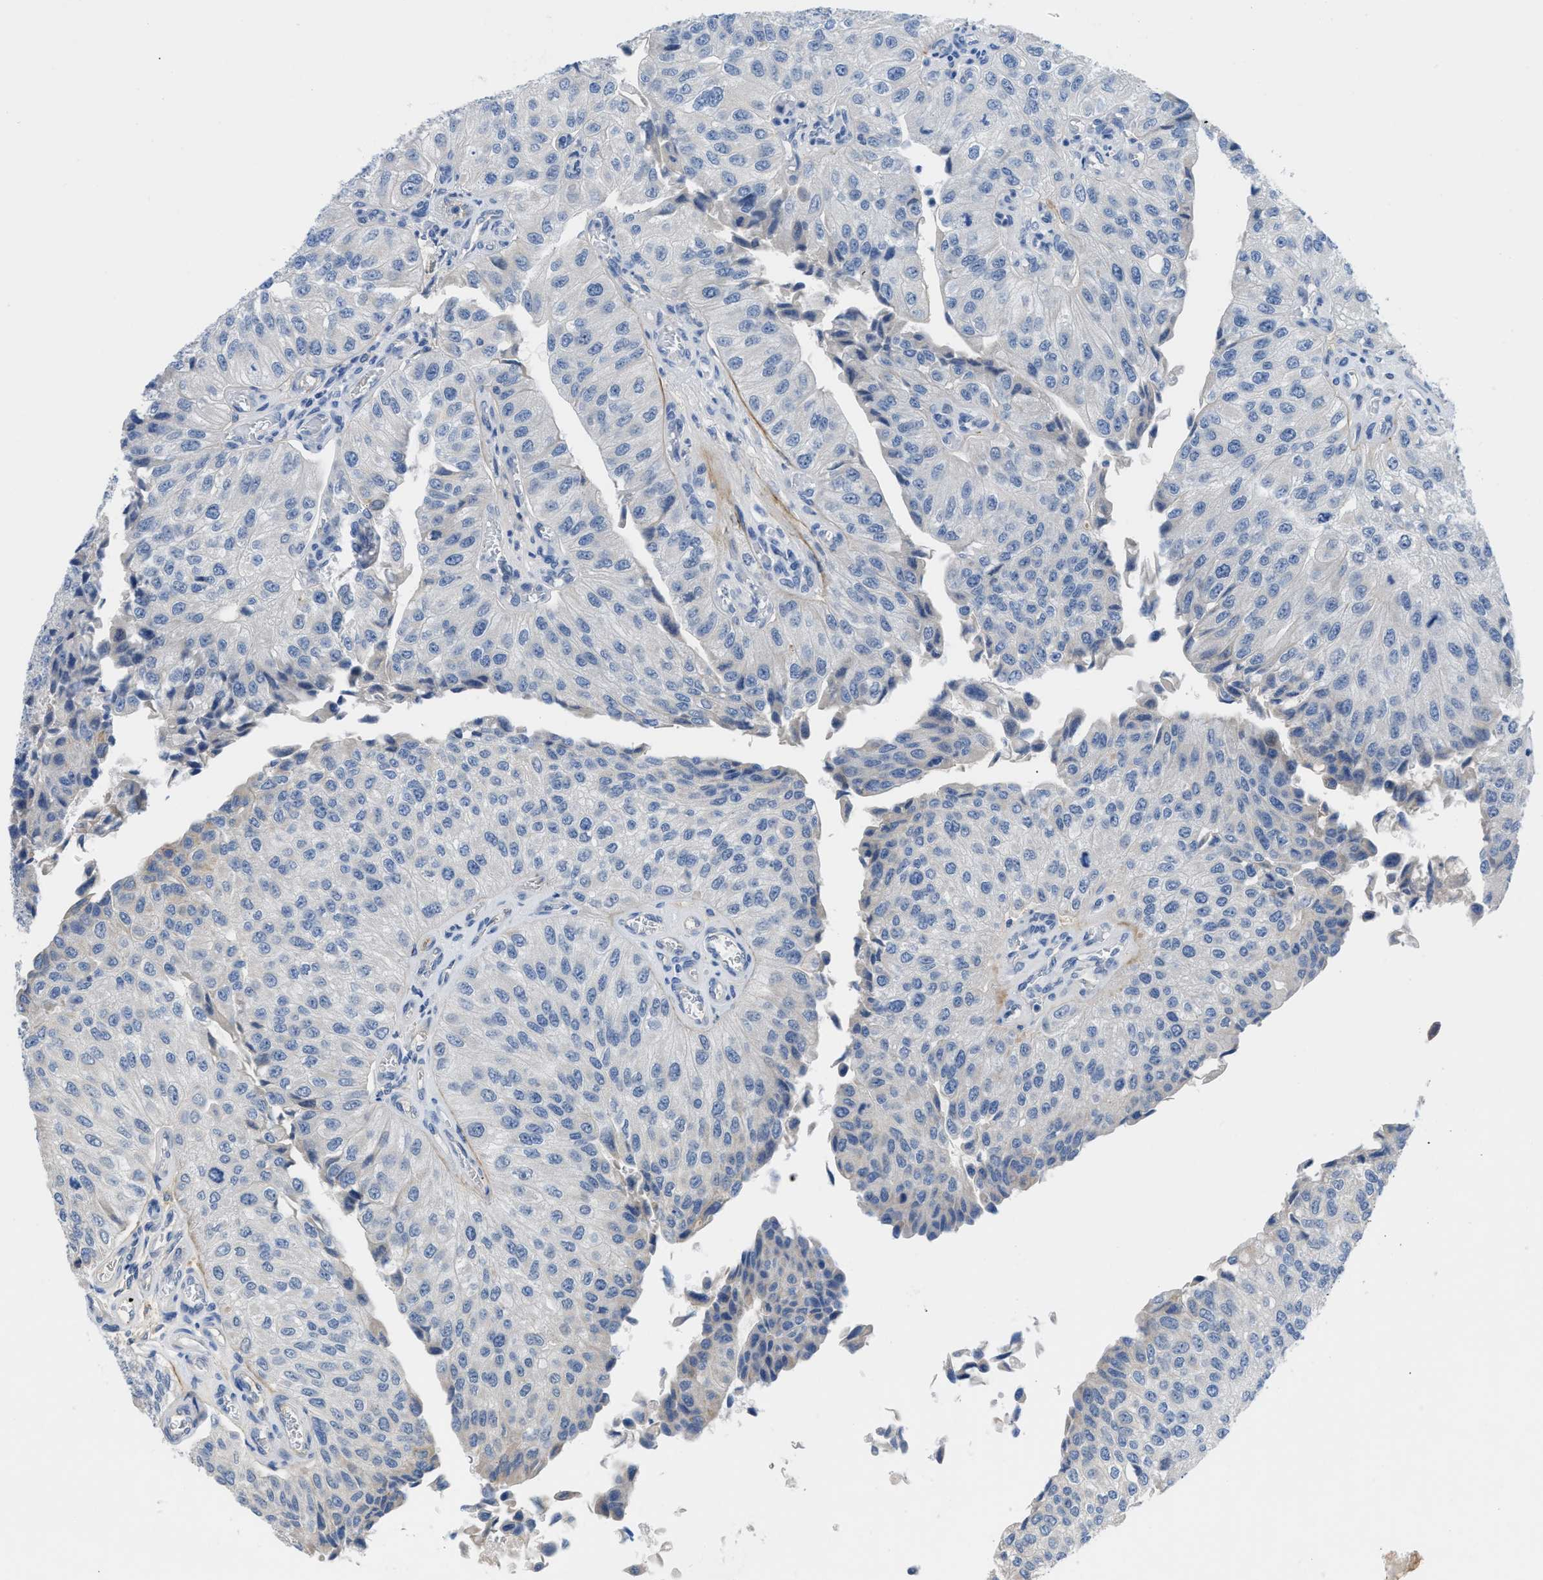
{"staining": {"intensity": "negative", "quantity": "none", "location": "none"}, "tissue": "urothelial cancer", "cell_type": "Tumor cells", "image_type": "cancer", "snomed": [{"axis": "morphology", "description": "Urothelial carcinoma, High grade"}, {"axis": "topography", "description": "Kidney"}, {"axis": "topography", "description": "Urinary bladder"}], "caption": "Human high-grade urothelial carcinoma stained for a protein using immunohistochemistry (IHC) reveals no staining in tumor cells.", "gene": "OR9K2", "patient": {"sex": "male", "age": 77}}